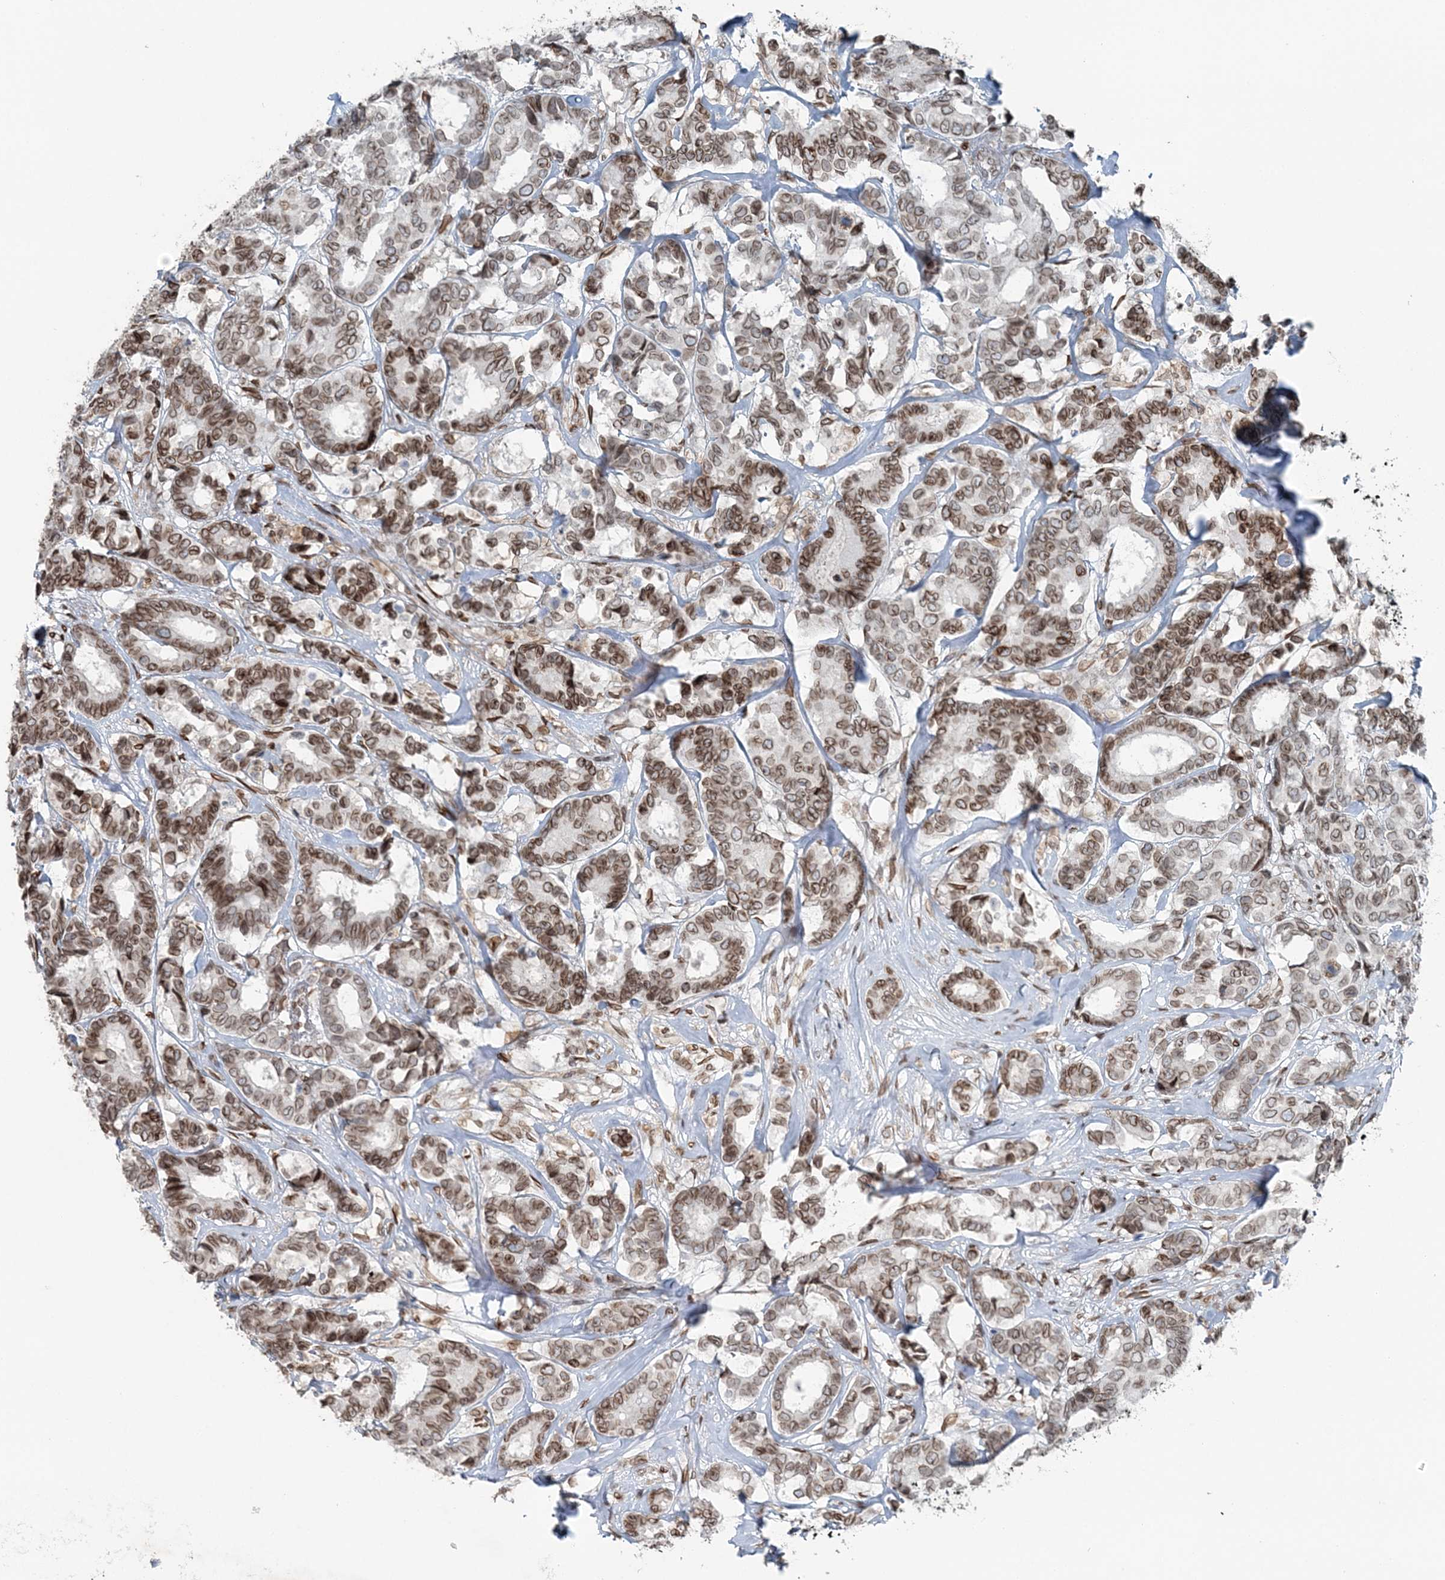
{"staining": {"intensity": "moderate", "quantity": ">75%", "location": "cytoplasmic/membranous,nuclear"}, "tissue": "breast cancer", "cell_type": "Tumor cells", "image_type": "cancer", "snomed": [{"axis": "morphology", "description": "Duct carcinoma"}, {"axis": "topography", "description": "Breast"}], "caption": "Infiltrating ductal carcinoma (breast) stained for a protein shows moderate cytoplasmic/membranous and nuclear positivity in tumor cells.", "gene": "GJD4", "patient": {"sex": "female", "age": 87}}